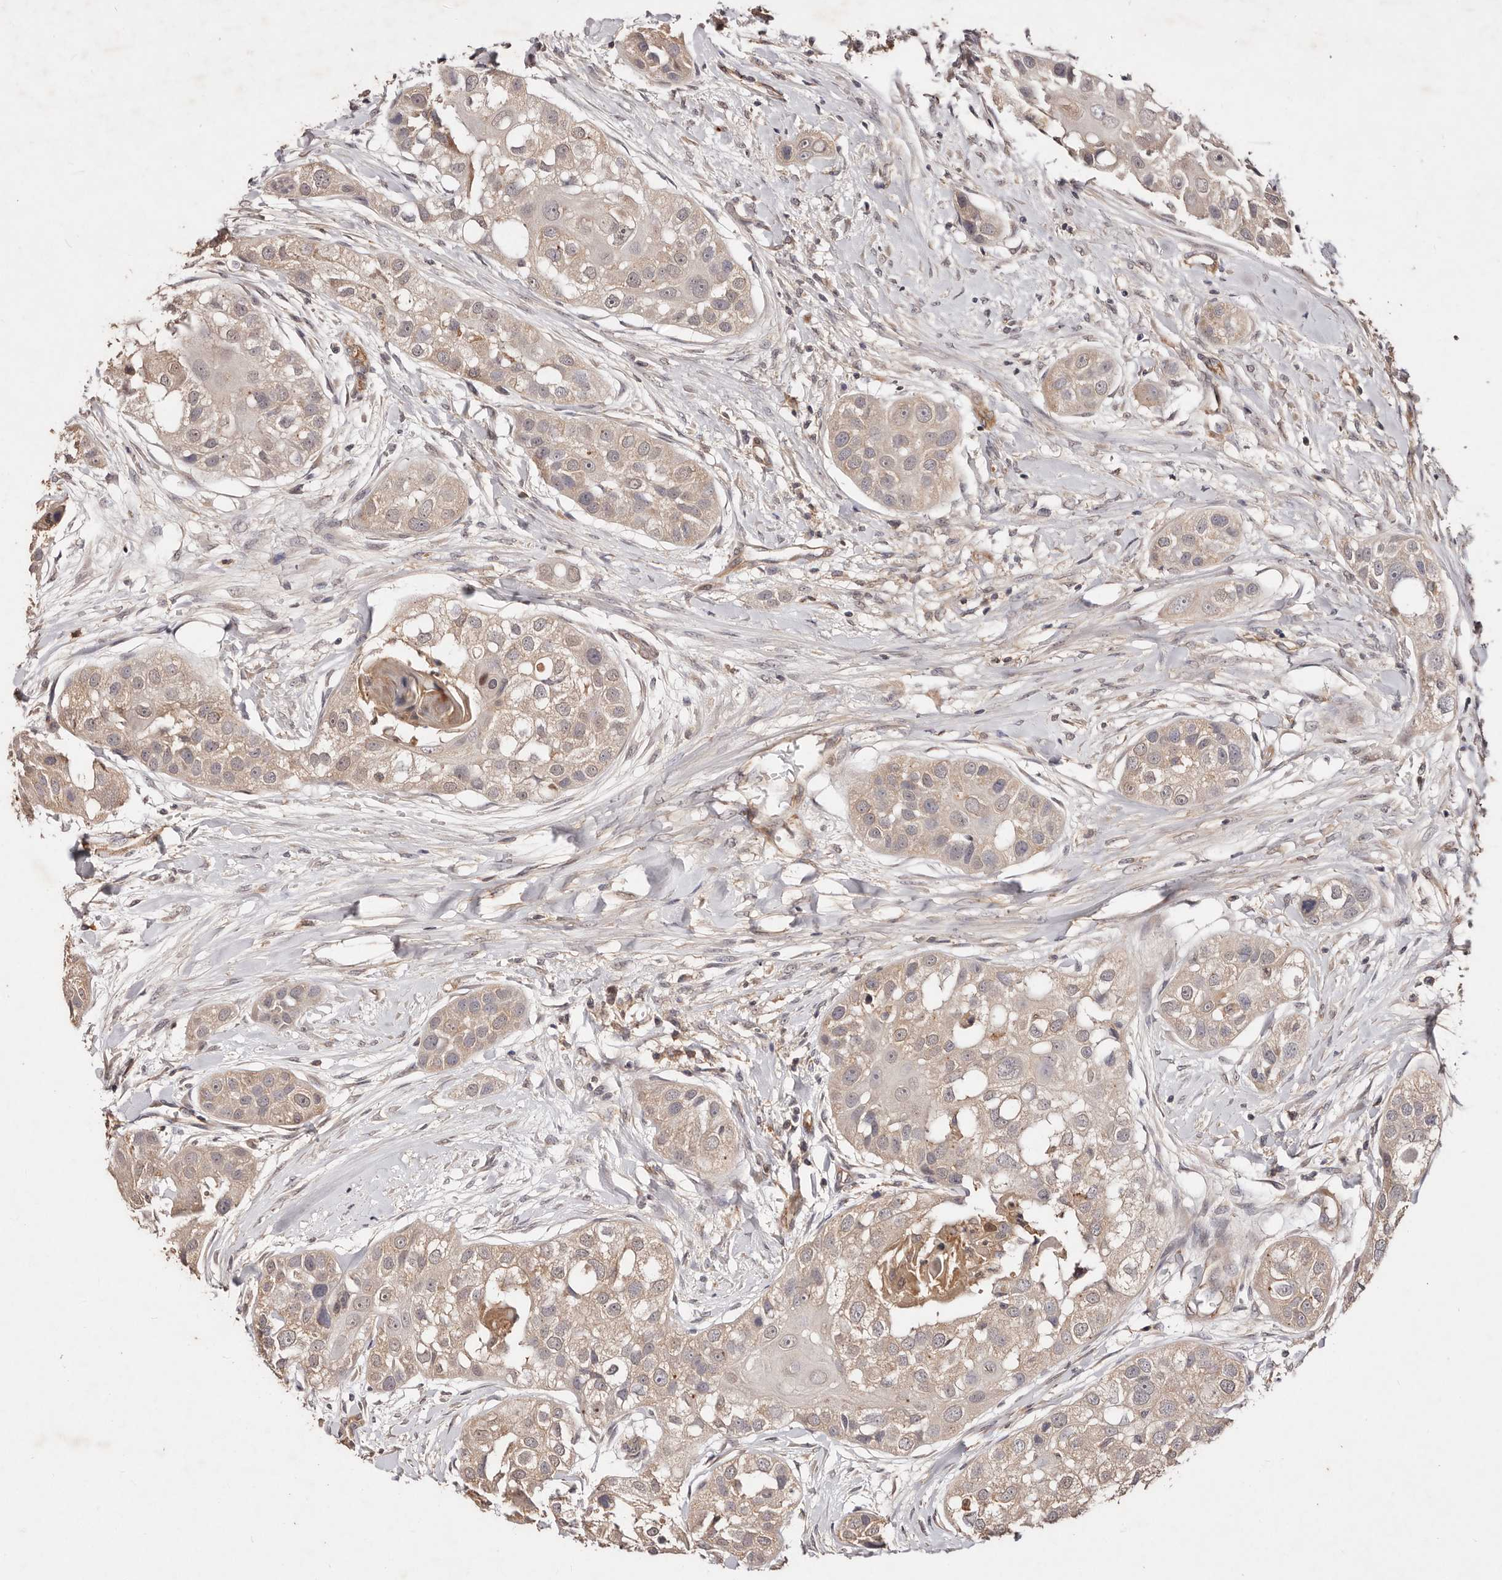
{"staining": {"intensity": "weak", "quantity": ">75%", "location": "cytoplasmic/membranous"}, "tissue": "head and neck cancer", "cell_type": "Tumor cells", "image_type": "cancer", "snomed": [{"axis": "morphology", "description": "Normal tissue, NOS"}, {"axis": "morphology", "description": "Squamous cell carcinoma, NOS"}, {"axis": "topography", "description": "Skeletal muscle"}, {"axis": "topography", "description": "Head-Neck"}], "caption": "The image exhibits immunohistochemical staining of head and neck cancer (squamous cell carcinoma). There is weak cytoplasmic/membranous staining is appreciated in approximately >75% of tumor cells.", "gene": "CCL14", "patient": {"sex": "male", "age": 51}}